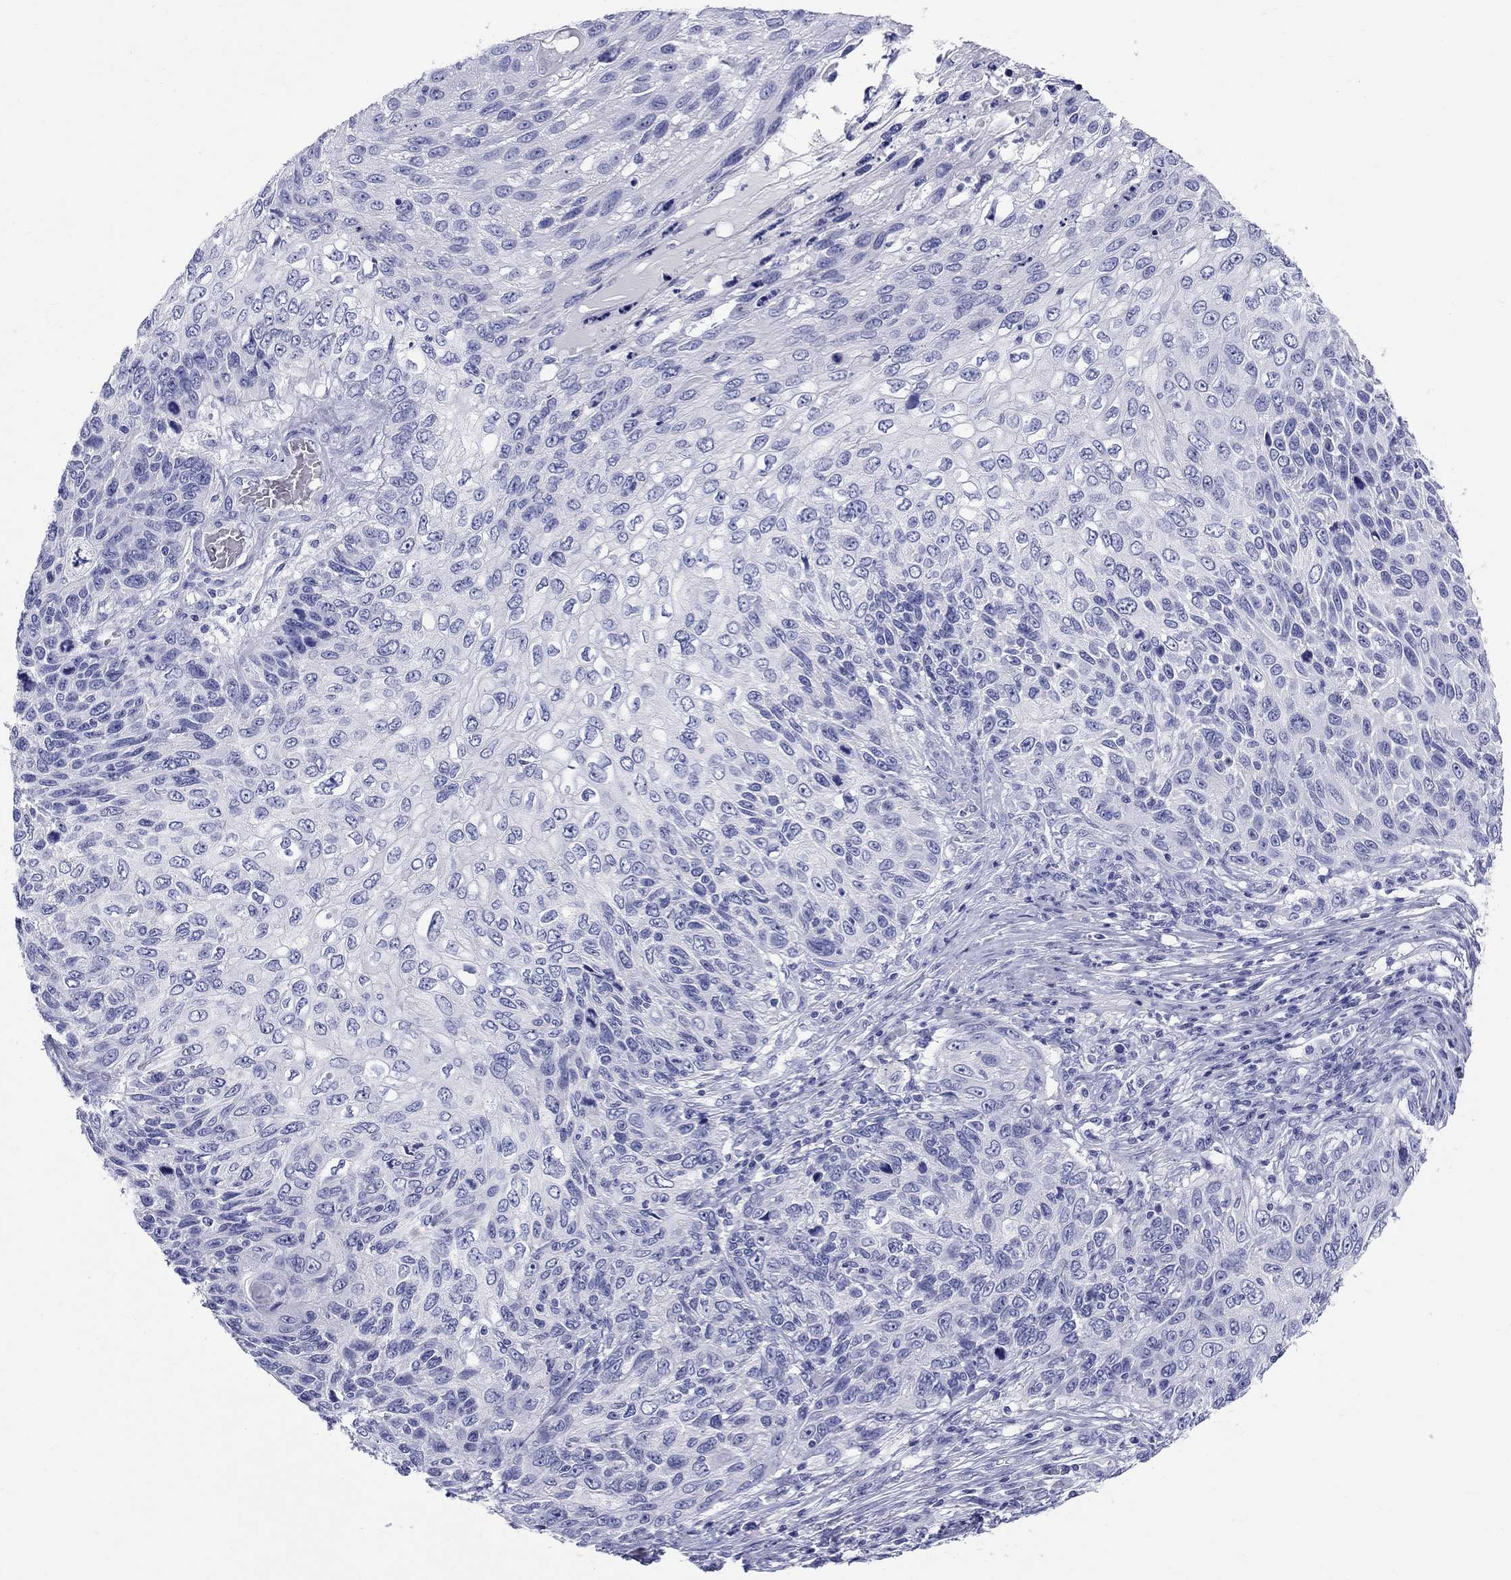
{"staining": {"intensity": "negative", "quantity": "none", "location": "none"}, "tissue": "skin cancer", "cell_type": "Tumor cells", "image_type": "cancer", "snomed": [{"axis": "morphology", "description": "Squamous cell carcinoma, NOS"}, {"axis": "topography", "description": "Skin"}], "caption": "Skin cancer (squamous cell carcinoma) stained for a protein using IHC demonstrates no expression tumor cells.", "gene": "LAMP5", "patient": {"sex": "male", "age": 92}}